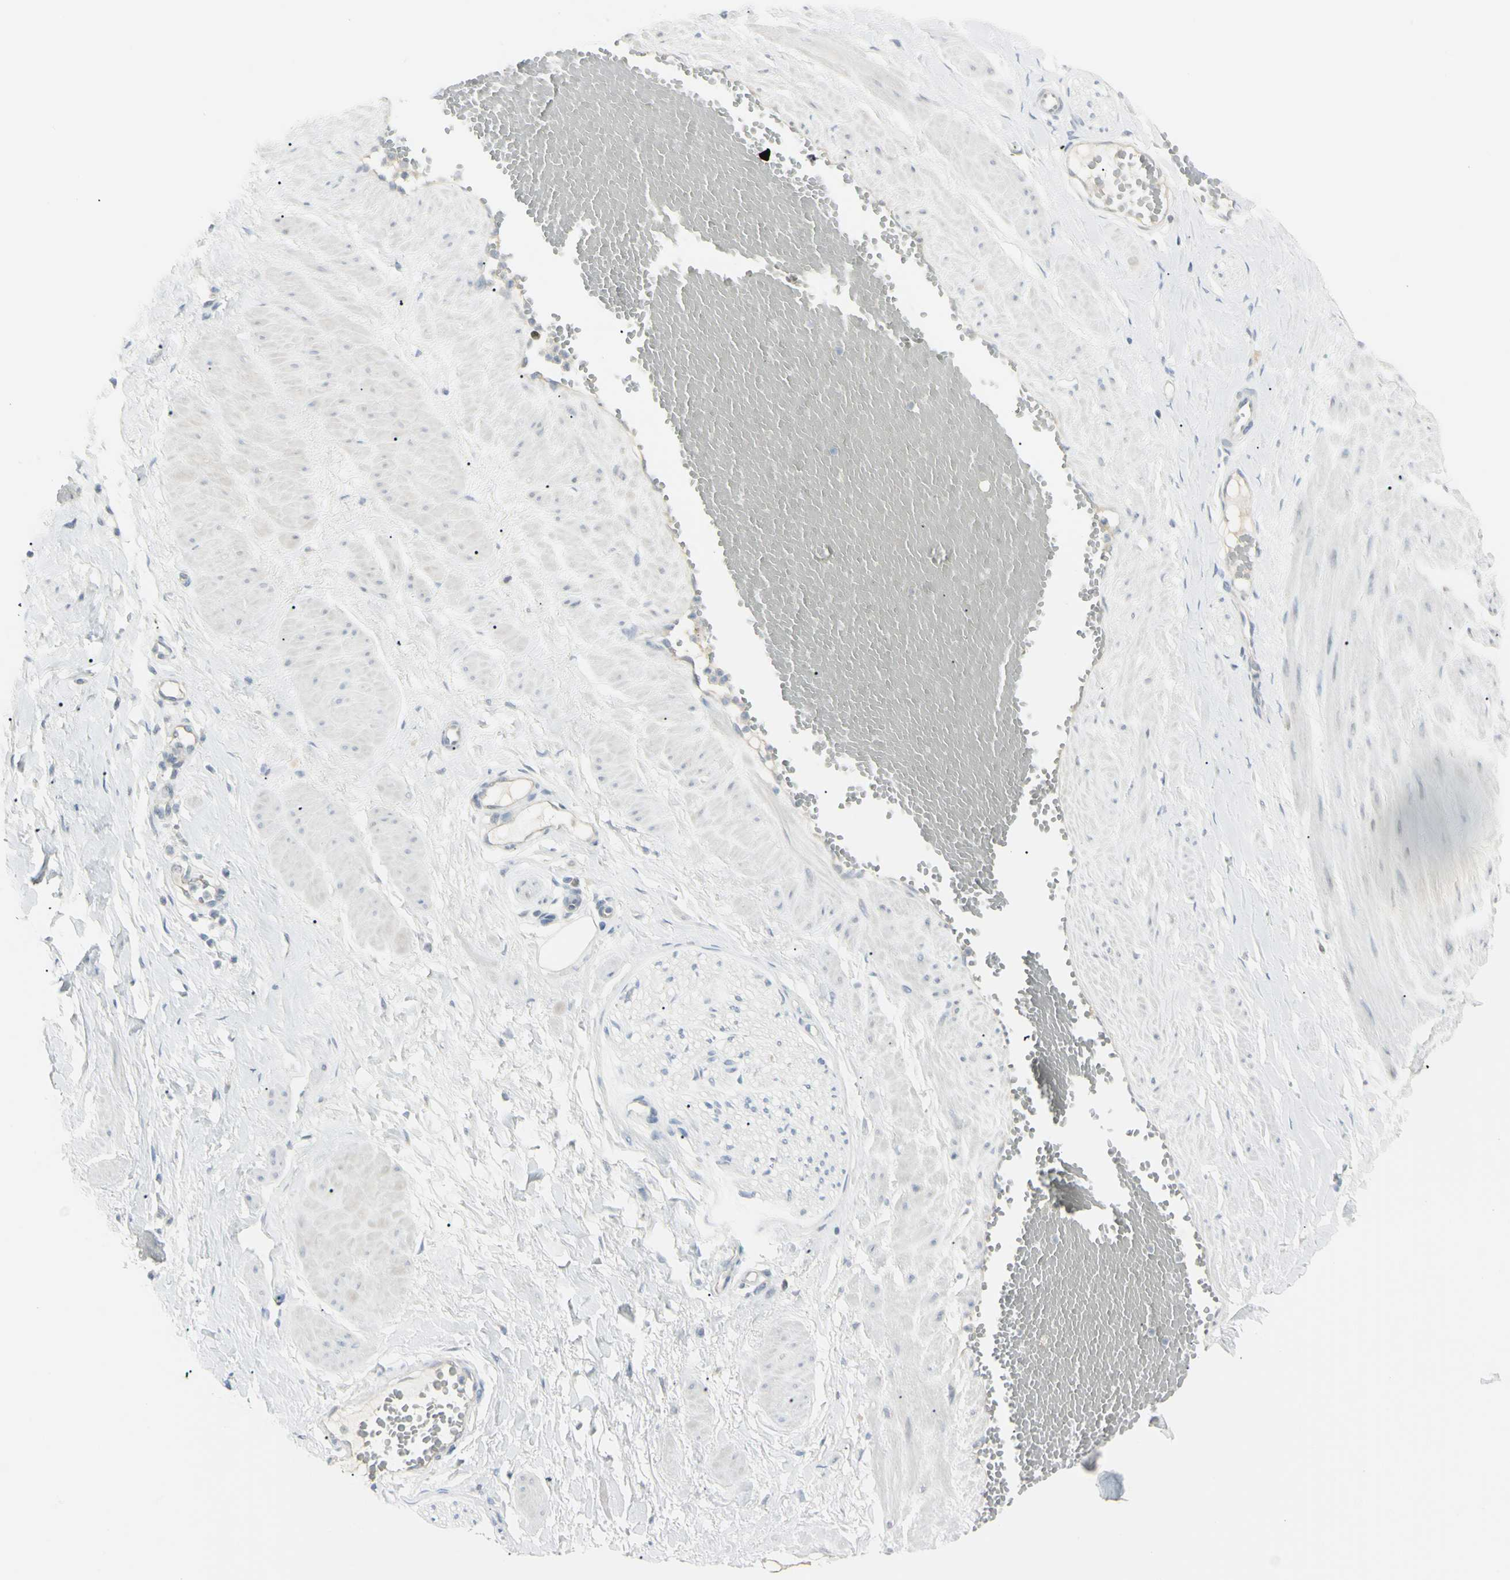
{"staining": {"intensity": "negative", "quantity": "none", "location": "none"}, "tissue": "adipose tissue", "cell_type": "Adipocytes", "image_type": "normal", "snomed": [{"axis": "morphology", "description": "Normal tissue, NOS"}, {"axis": "topography", "description": "Soft tissue"}, {"axis": "topography", "description": "Vascular tissue"}], "caption": "IHC image of unremarkable adipose tissue: human adipose tissue stained with DAB reveals no significant protein positivity in adipocytes.", "gene": "PIP", "patient": {"sex": "female", "age": 35}}